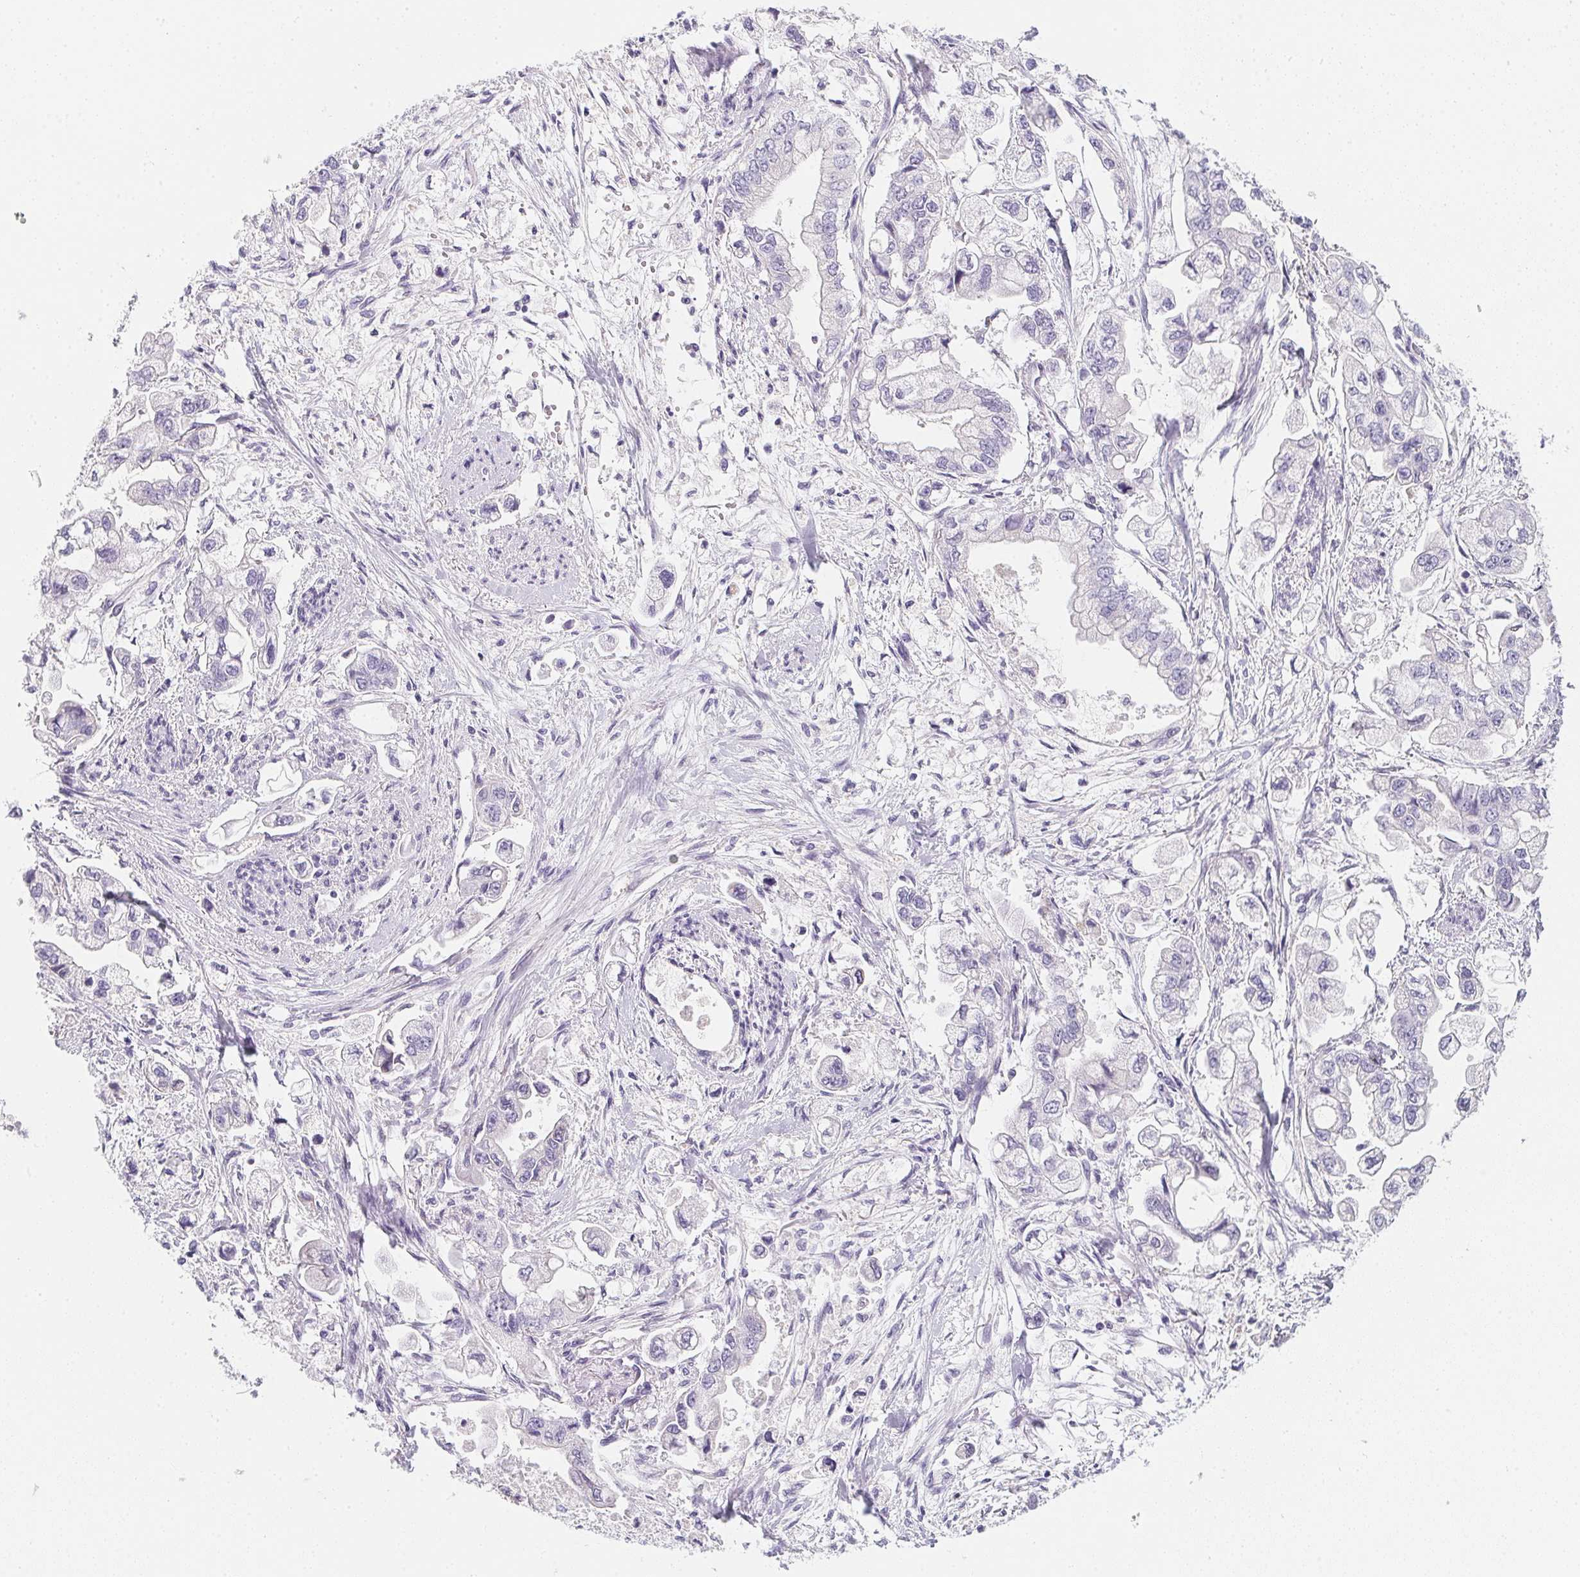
{"staining": {"intensity": "negative", "quantity": "none", "location": "none"}, "tissue": "stomach cancer", "cell_type": "Tumor cells", "image_type": "cancer", "snomed": [{"axis": "morphology", "description": "Normal tissue, NOS"}, {"axis": "morphology", "description": "Adenocarcinoma, NOS"}, {"axis": "topography", "description": "Stomach"}], "caption": "Immunohistochemistry micrograph of neoplastic tissue: stomach cancer (adenocarcinoma) stained with DAB exhibits no significant protein positivity in tumor cells.", "gene": "MAP1A", "patient": {"sex": "male", "age": 62}}